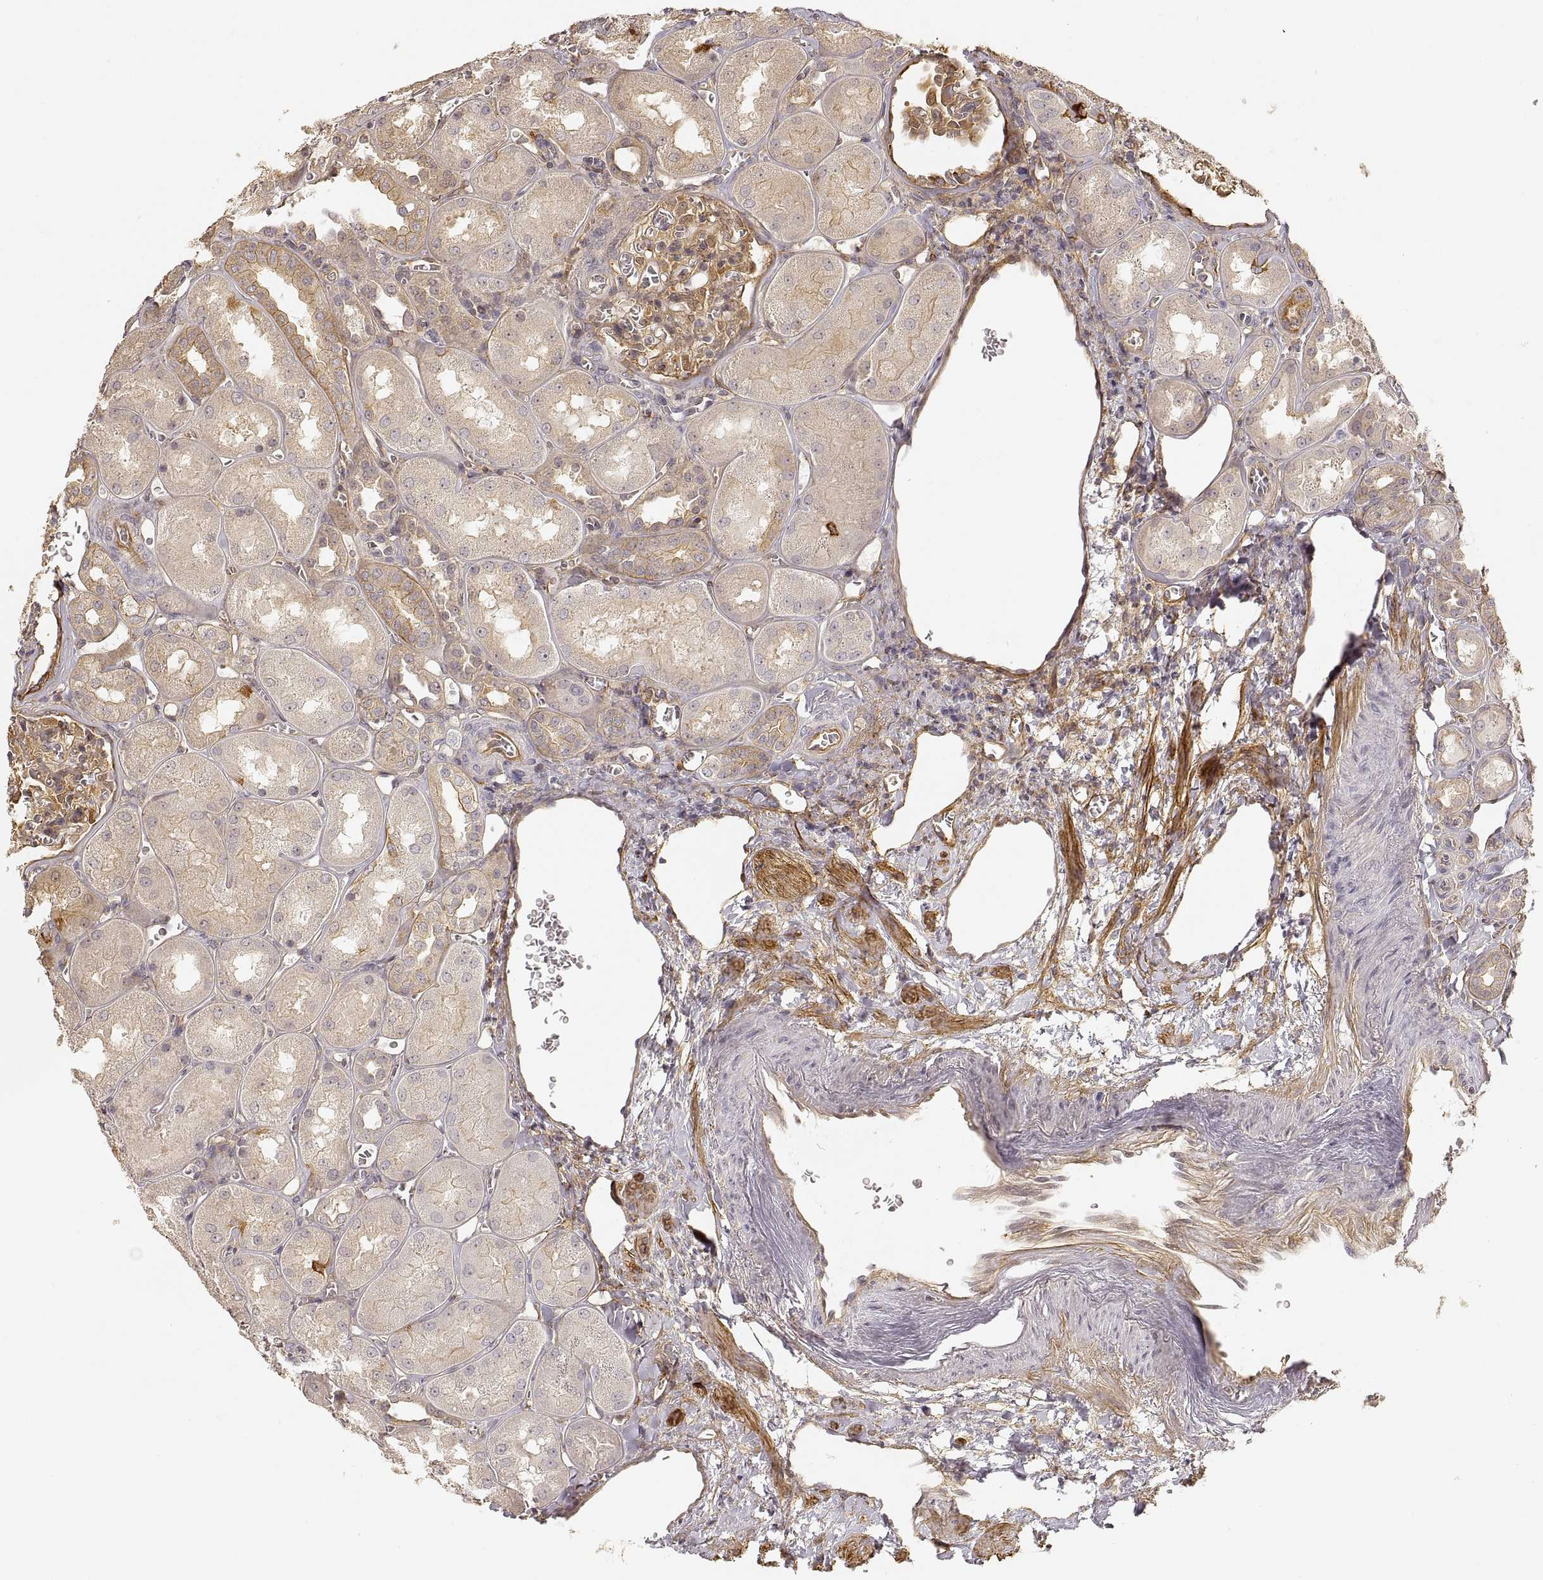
{"staining": {"intensity": "moderate", "quantity": "25%-75%", "location": "cytoplasmic/membranous"}, "tissue": "kidney", "cell_type": "Cells in glomeruli", "image_type": "normal", "snomed": [{"axis": "morphology", "description": "Normal tissue, NOS"}, {"axis": "topography", "description": "Kidney"}], "caption": "Human kidney stained for a protein (brown) displays moderate cytoplasmic/membranous positive positivity in approximately 25%-75% of cells in glomeruli.", "gene": "LAMA4", "patient": {"sex": "male", "age": 73}}